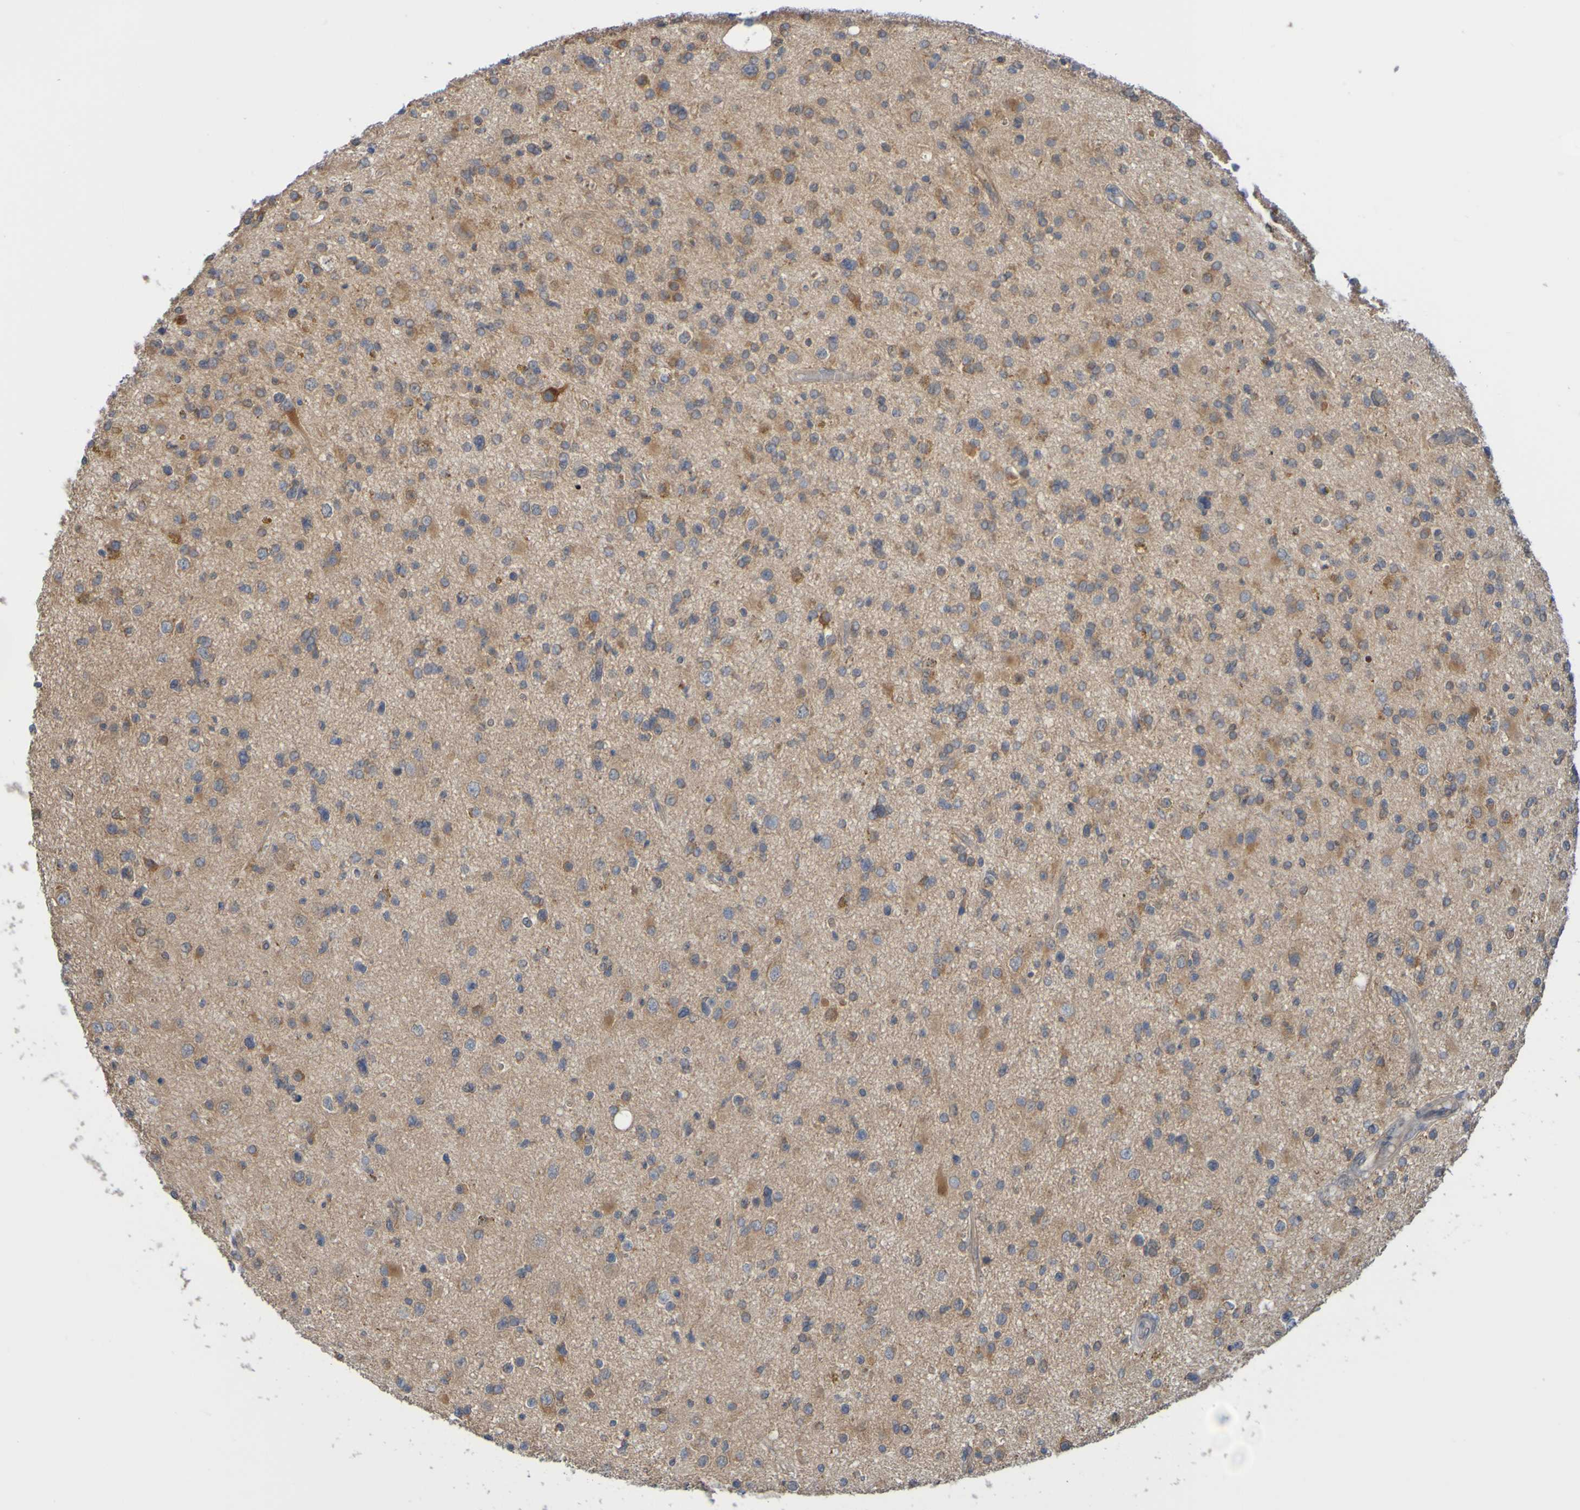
{"staining": {"intensity": "moderate", "quantity": "25%-75%", "location": "cytoplasmic/membranous"}, "tissue": "glioma", "cell_type": "Tumor cells", "image_type": "cancer", "snomed": [{"axis": "morphology", "description": "Glioma, malignant, High grade"}, {"axis": "topography", "description": "Brain"}], "caption": "Immunohistochemical staining of human glioma demonstrates moderate cytoplasmic/membranous protein expression in about 25%-75% of tumor cells.", "gene": "NAV2", "patient": {"sex": "male", "age": 33}}